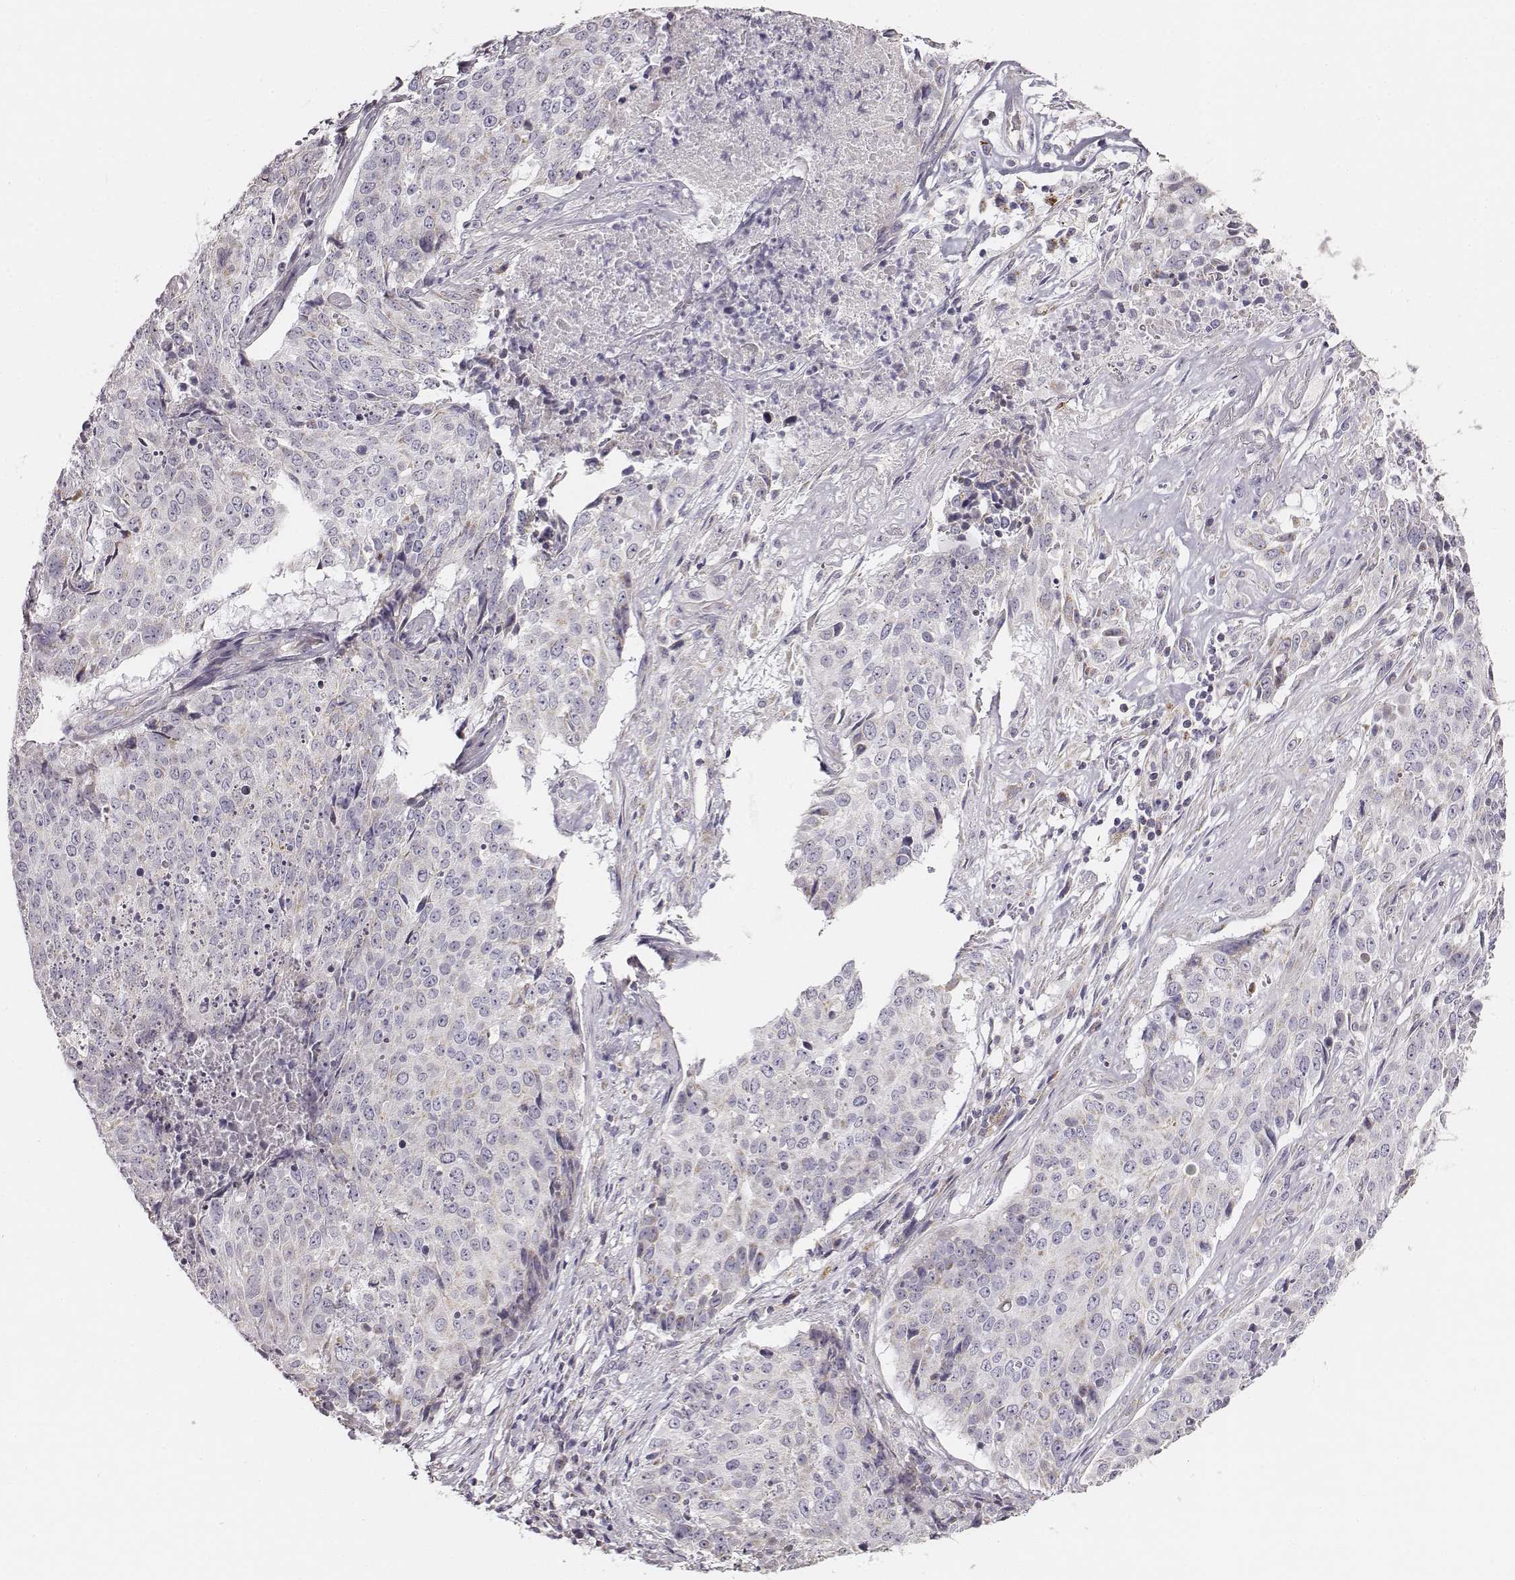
{"staining": {"intensity": "negative", "quantity": "none", "location": "none"}, "tissue": "lung cancer", "cell_type": "Tumor cells", "image_type": "cancer", "snomed": [{"axis": "morphology", "description": "Normal tissue, NOS"}, {"axis": "morphology", "description": "Squamous cell carcinoma, NOS"}, {"axis": "topography", "description": "Bronchus"}, {"axis": "topography", "description": "Lung"}], "caption": "Immunohistochemistry photomicrograph of squamous cell carcinoma (lung) stained for a protein (brown), which shows no expression in tumor cells.", "gene": "UBL4B", "patient": {"sex": "male", "age": 64}}